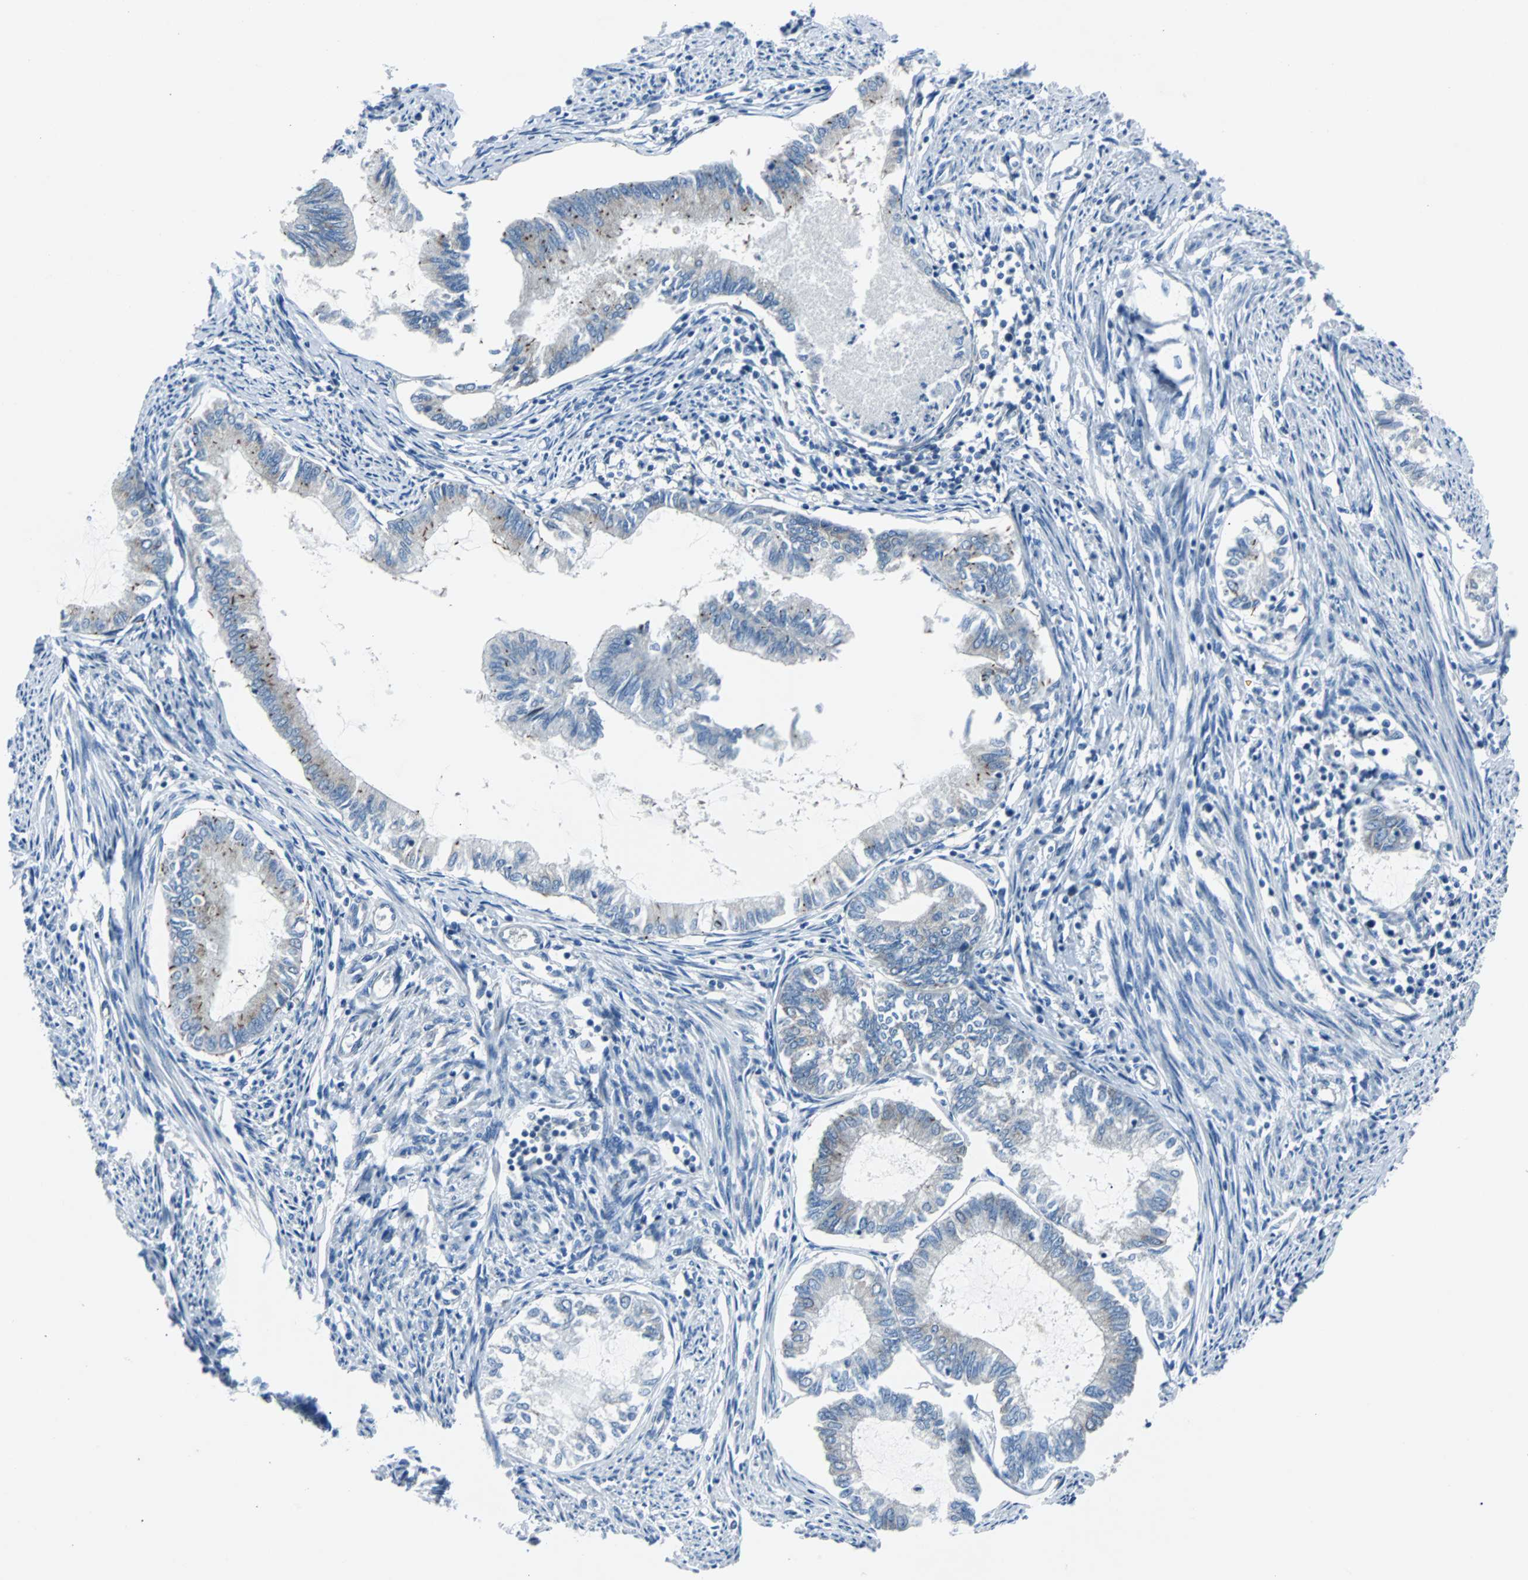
{"staining": {"intensity": "weak", "quantity": "25%-75%", "location": "cytoplasmic/membranous"}, "tissue": "endometrial cancer", "cell_type": "Tumor cells", "image_type": "cancer", "snomed": [{"axis": "morphology", "description": "Adenocarcinoma, NOS"}, {"axis": "topography", "description": "Endometrium"}], "caption": "This is an image of immunohistochemistry staining of endometrial adenocarcinoma, which shows weak expression in the cytoplasmic/membranous of tumor cells.", "gene": "BBC3", "patient": {"sex": "female", "age": 86}}